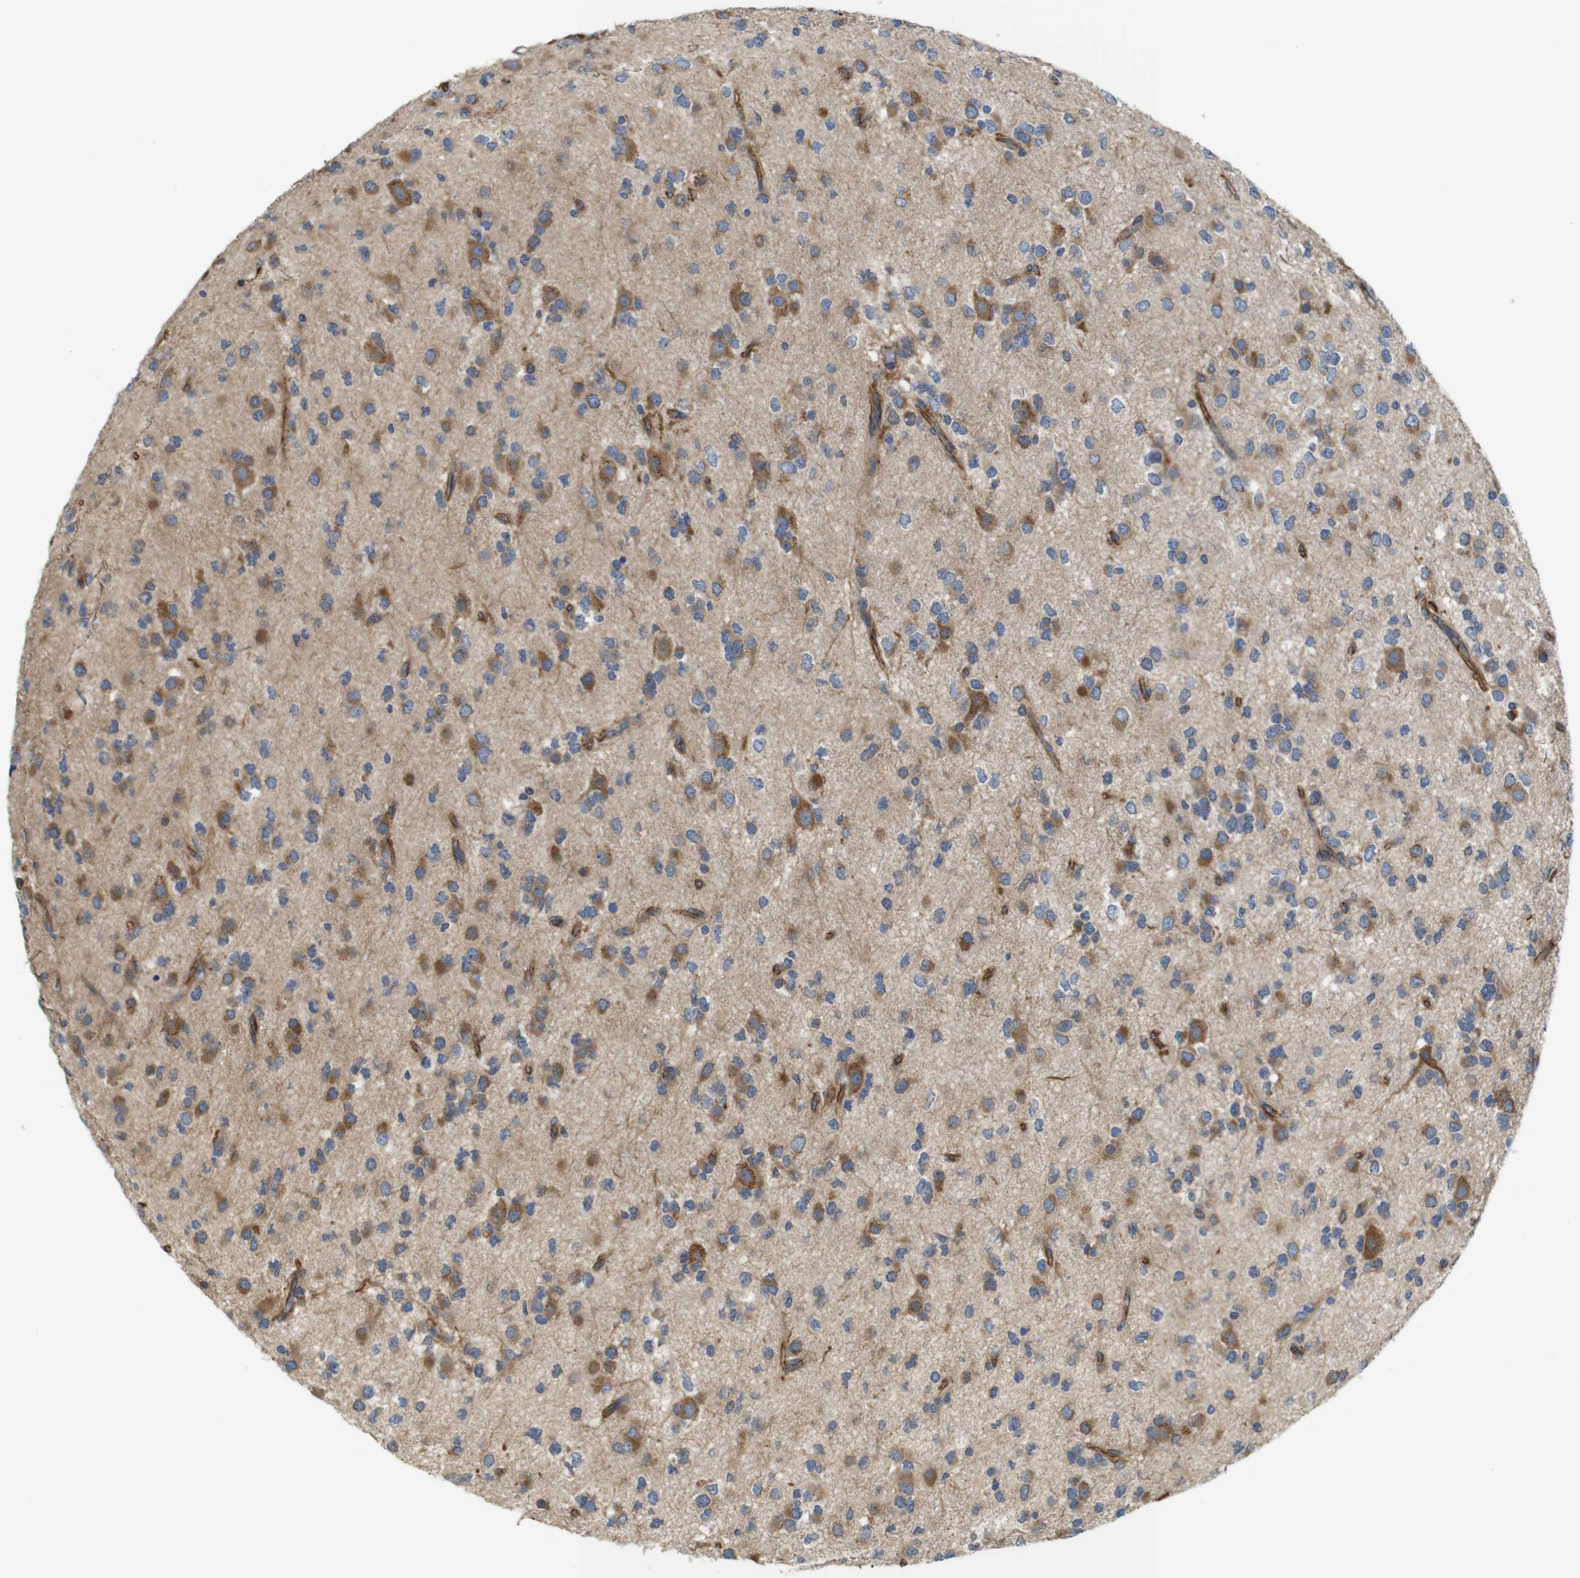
{"staining": {"intensity": "moderate", "quantity": "25%-75%", "location": "cytoplasmic/membranous"}, "tissue": "glioma", "cell_type": "Tumor cells", "image_type": "cancer", "snomed": [{"axis": "morphology", "description": "Glioma, malignant, Low grade"}, {"axis": "topography", "description": "Brain"}], "caption": "IHC staining of low-grade glioma (malignant), which displays medium levels of moderate cytoplasmic/membranous expression in about 25%-75% of tumor cells indicating moderate cytoplasmic/membranous protein positivity. The staining was performed using DAB (3,3'-diaminobenzidine) (brown) for protein detection and nuclei were counterstained in hematoxylin (blue).", "gene": "POMK", "patient": {"sex": "male", "age": 42}}